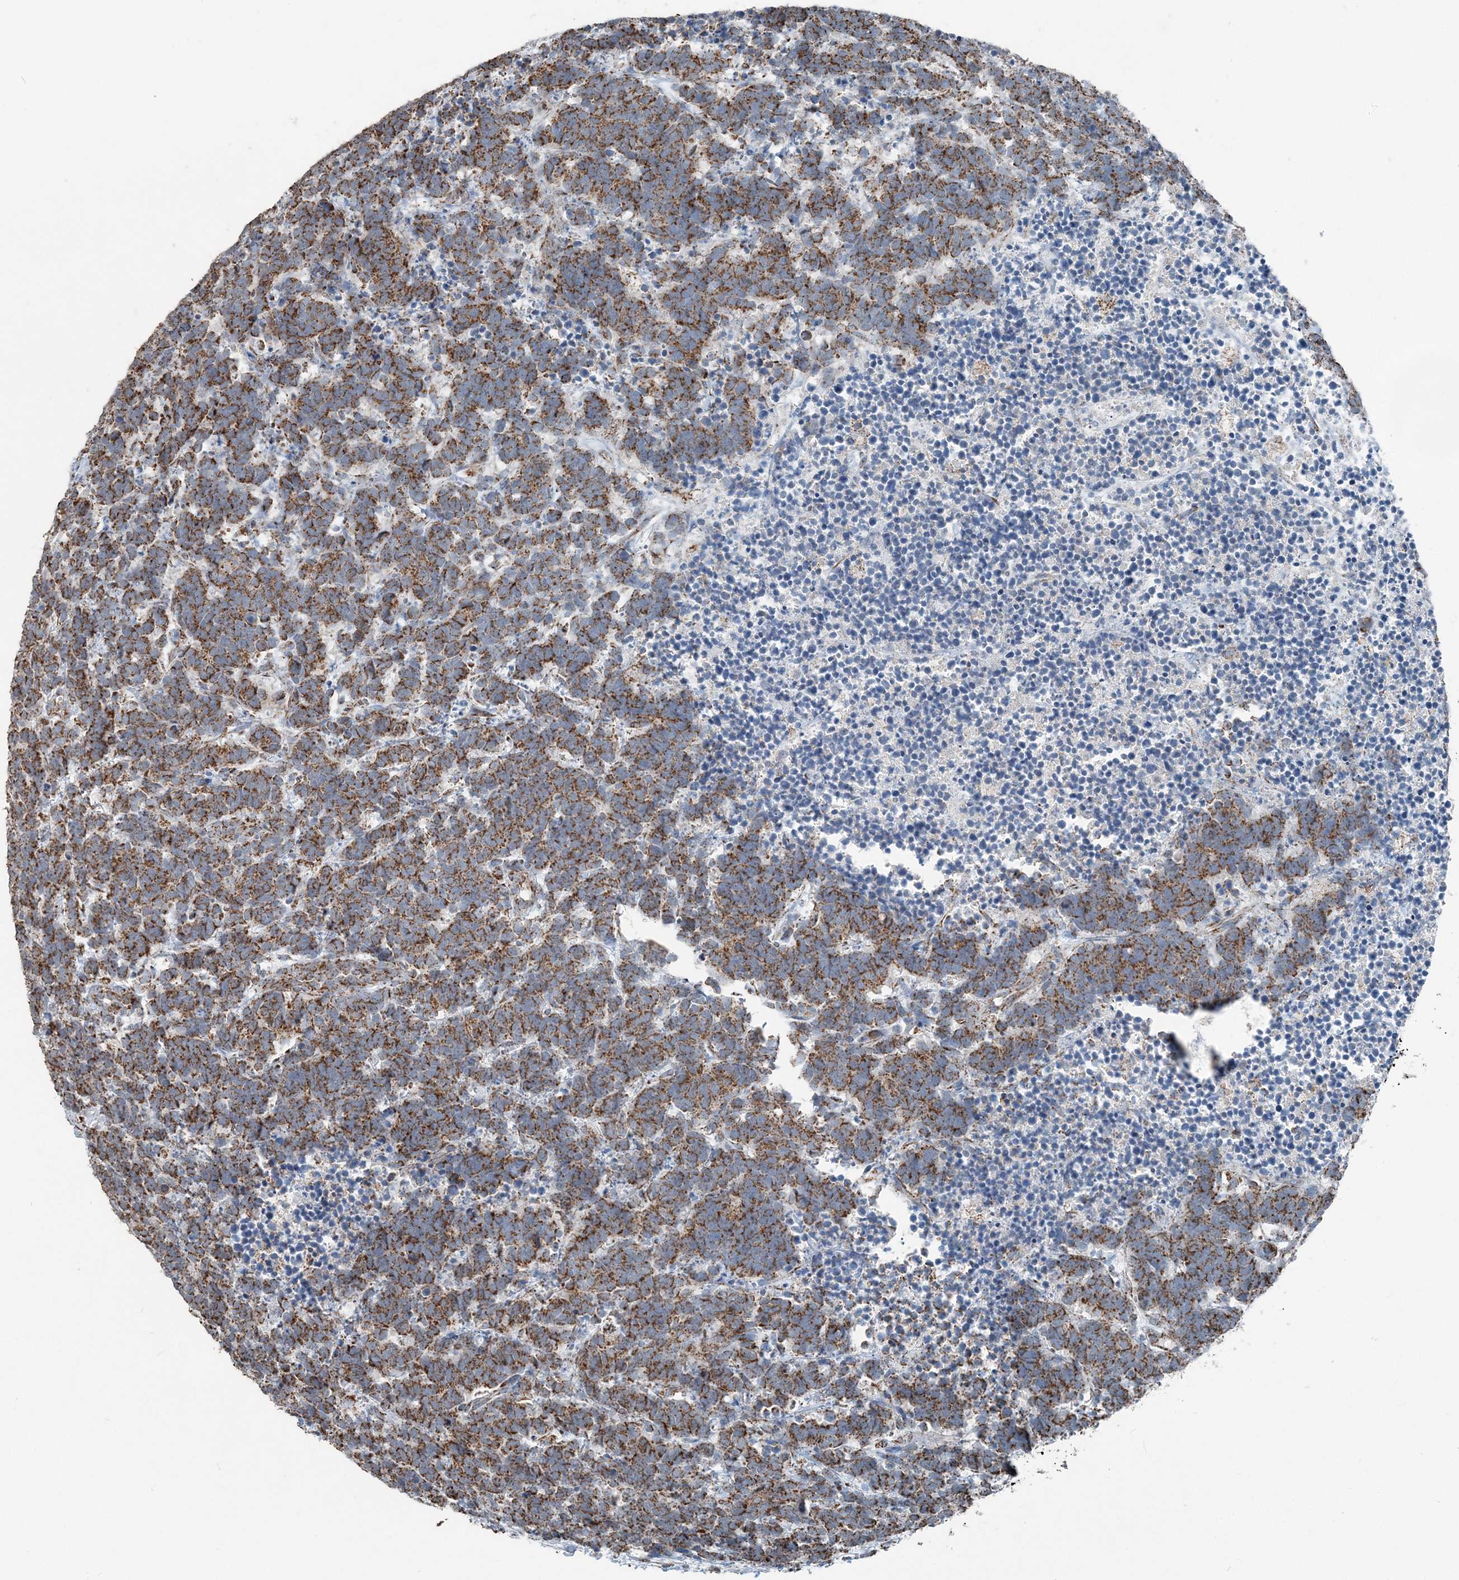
{"staining": {"intensity": "moderate", "quantity": ">75%", "location": "cytoplasmic/membranous"}, "tissue": "carcinoid", "cell_type": "Tumor cells", "image_type": "cancer", "snomed": [{"axis": "morphology", "description": "Carcinoma, NOS"}, {"axis": "morphology", "description": "Carcinoid, malignant, NOS"}, {"axis": "topography", "description": "Urinary bladder"}], "caption": "Carcinoma stained with IHC displays moderate cytoplasmic/membranous expression in approximately >75% of tumor cells.", "gene": "SUCLG1", "patient": {"sex": "male", "age": 57}}